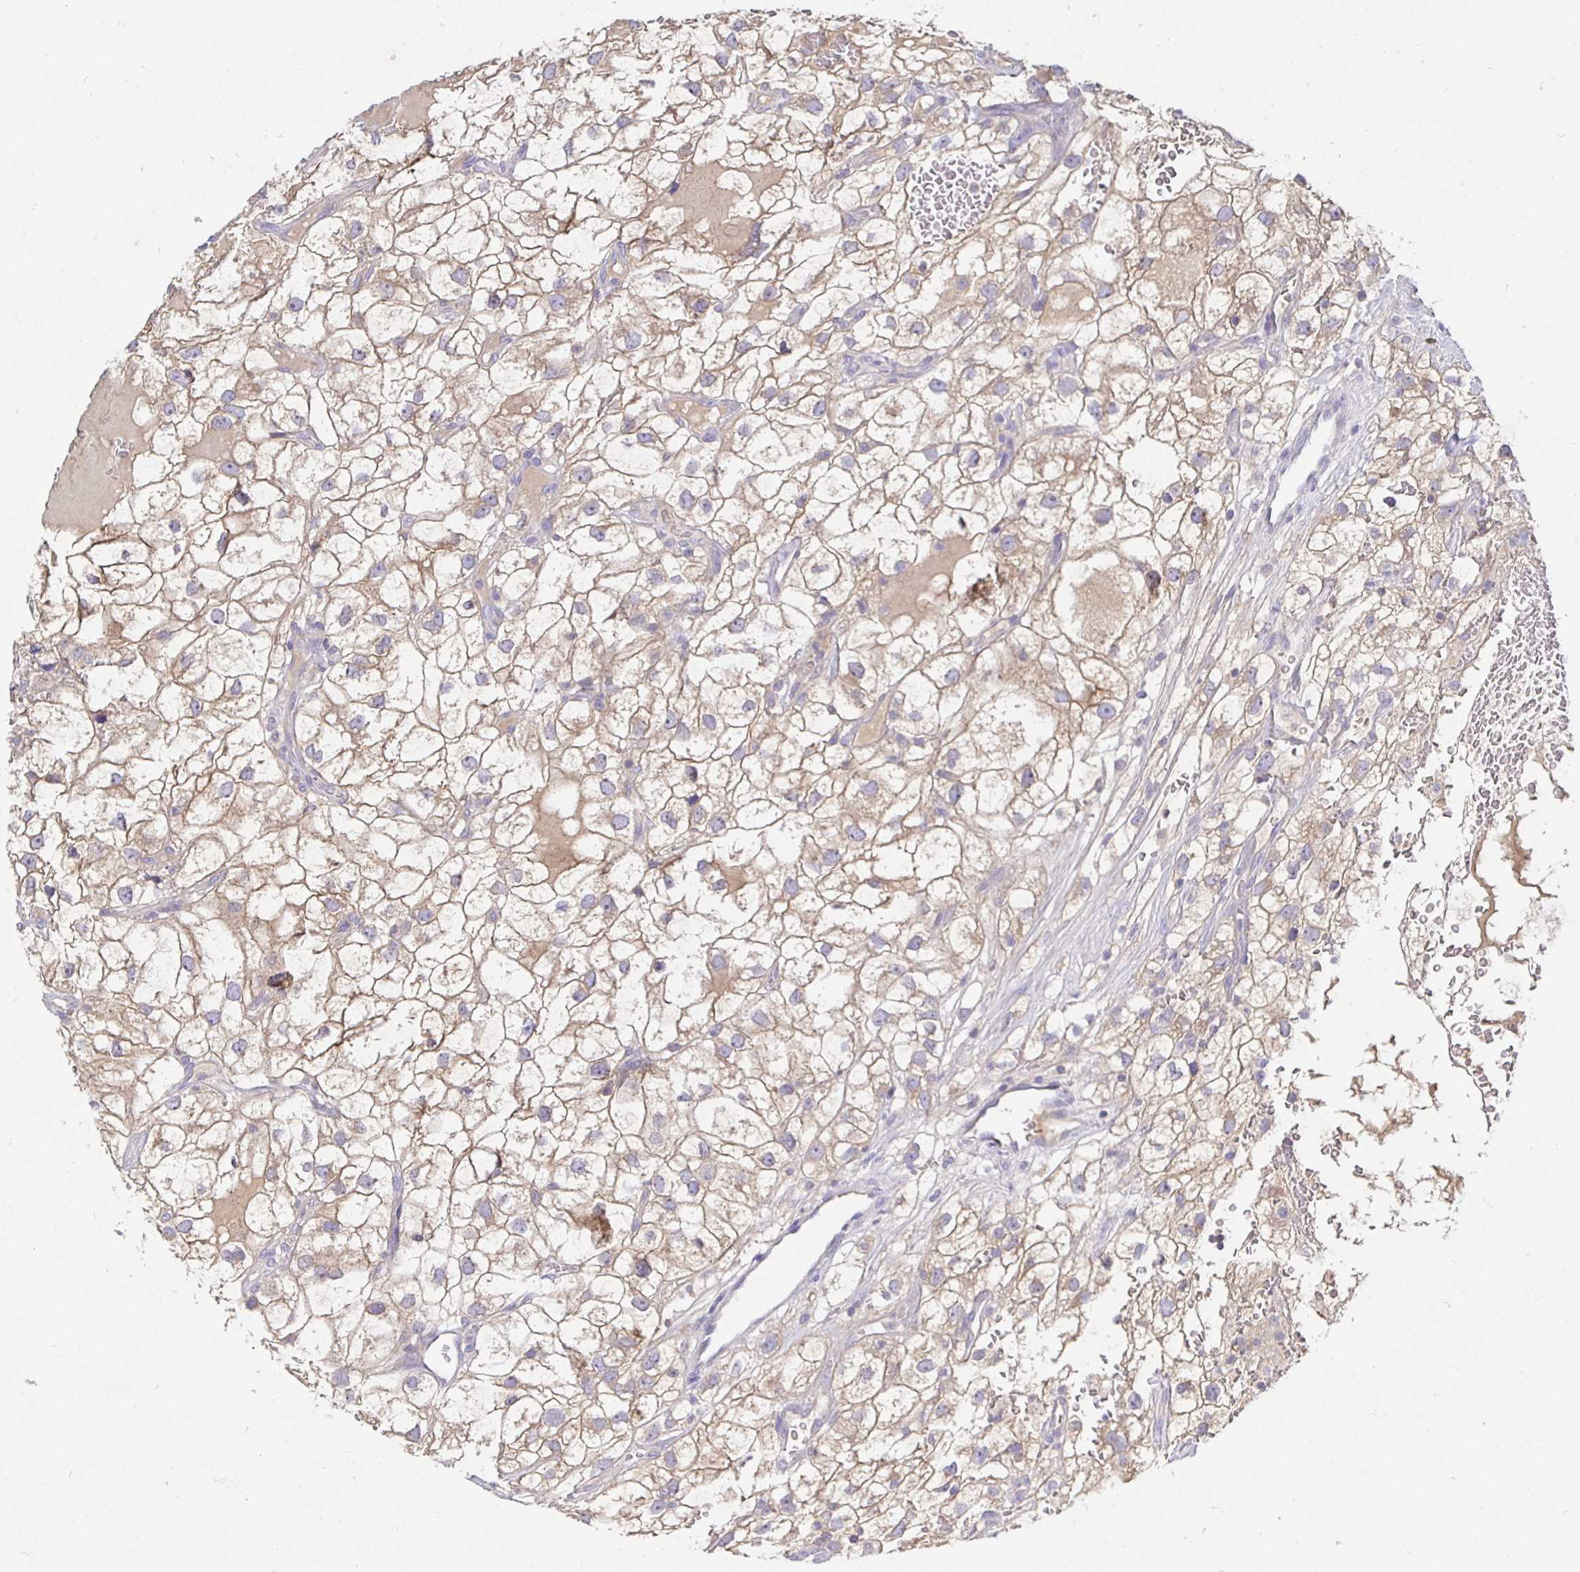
{"staining": {"intensity": "weak", "quantity": "25%-75%", "location": "cytoplasmic/membranous"}, "tissue": "renal cancer", "cell_type": "Tumor cells", "image_type": "cancer", "snomed": [{"axis": "morphology", "description": "Adenocarcinoma, NOS"}, {"axis": "topography", "description": "Kidney"}], "caption": "Weak cytoplasmic/membranous protein positivity is identified in about 25%-75% of tumor cells in renal adenocarcinoma.", "gene": "KIF21A", "patient": {"sex": "male", "age": 59}}